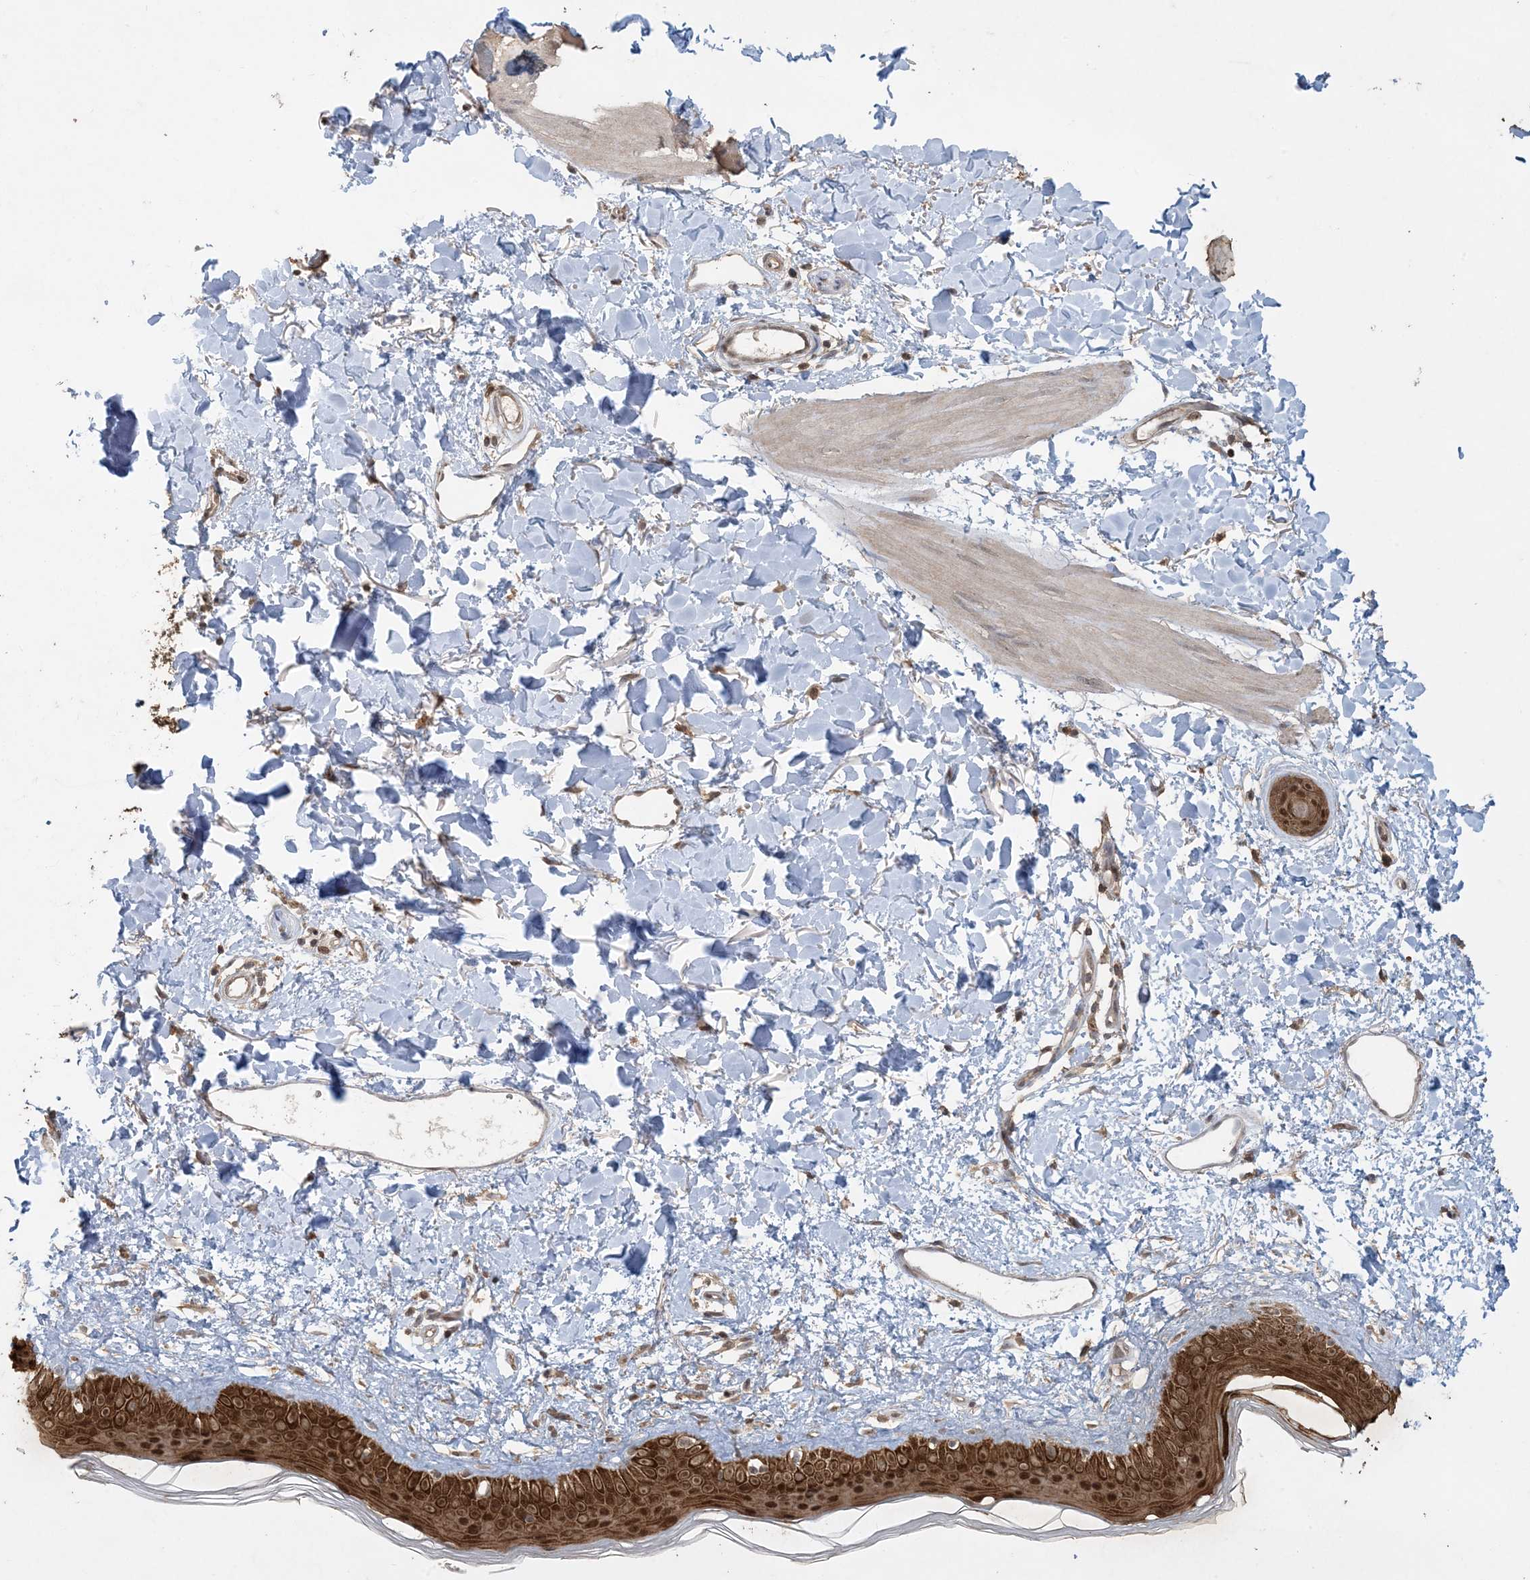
{"staining": {"intensity": "moderate", "quantity": ">75%", "location": "cytoplasmic/membranous"}, "tissue": "skin", "cell_type": "Fibroblasts", "image_type": "normal", "snomed": [{"axis": "morphology", "description": "Normal tissue, NOS"}, {"axis": "topography", "description": "Skin"}], "caption": "Fibroblasts demonstrate moderate cytoplasmic/membranous staining in about >75% of cells in benign skin.", "gene": "EFCAB8", "patient": {"sex": "female", "age": 58}}